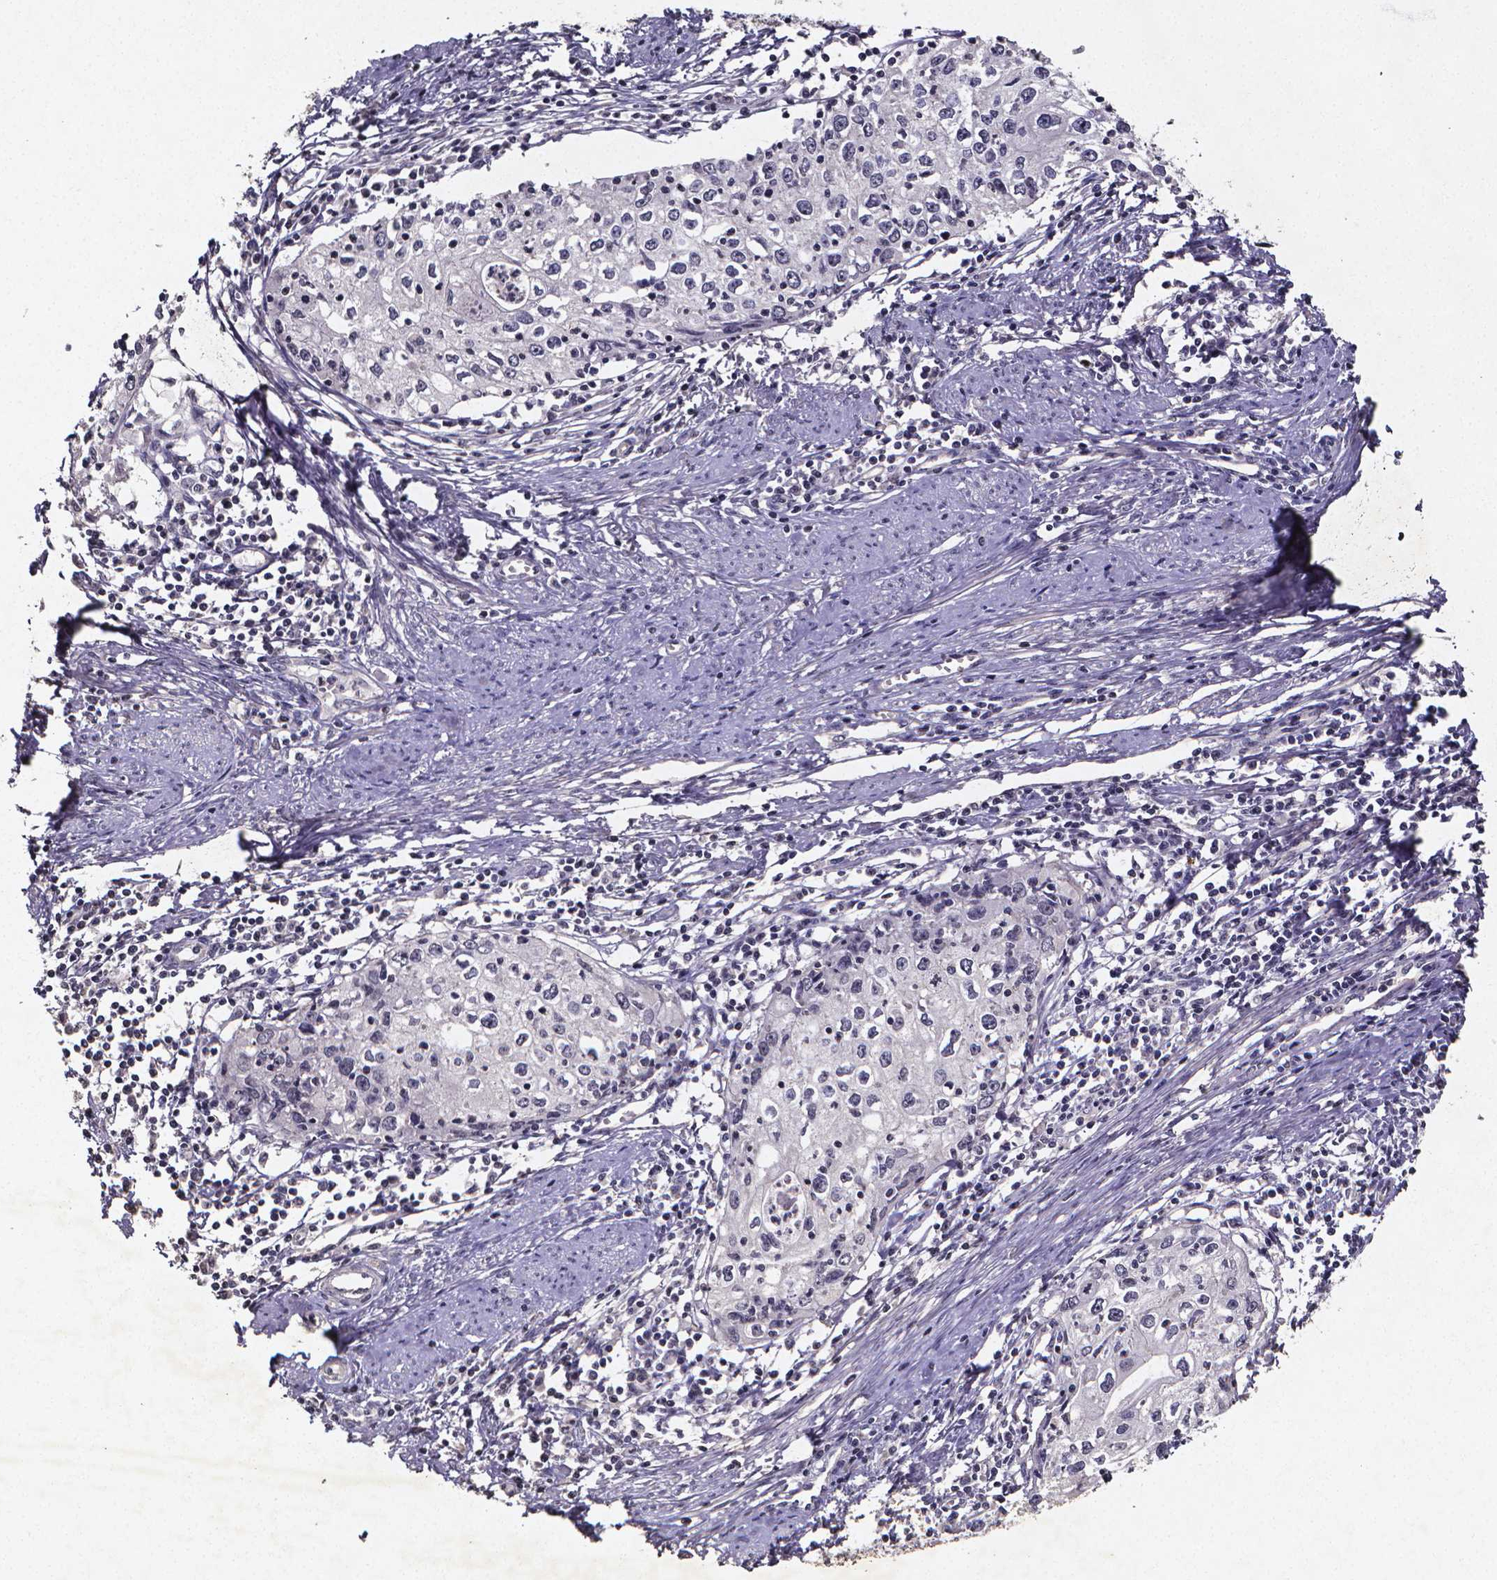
{"staining": {"intensity": "negative", "quantity": "none", "location": "none"}, "tissue": "cervical cancer", "cell_type": "Tumor cells", "image_type": "cancer", "snomed": [{"axis": "morphology", "description": "Squamous cell carcinoma, NOS"}, {"axis": "topography", "description": "Cervix"}], "caption": "Cervical cancer (squamous cell carcinoma) was stained to show a protein in brown. There is no significant staining in tumor cells. (Immunohistochemistry, brightfield microscopy, high magnification).", "gene": "TP73", "patient": {"sex": "female", "age": 40}}